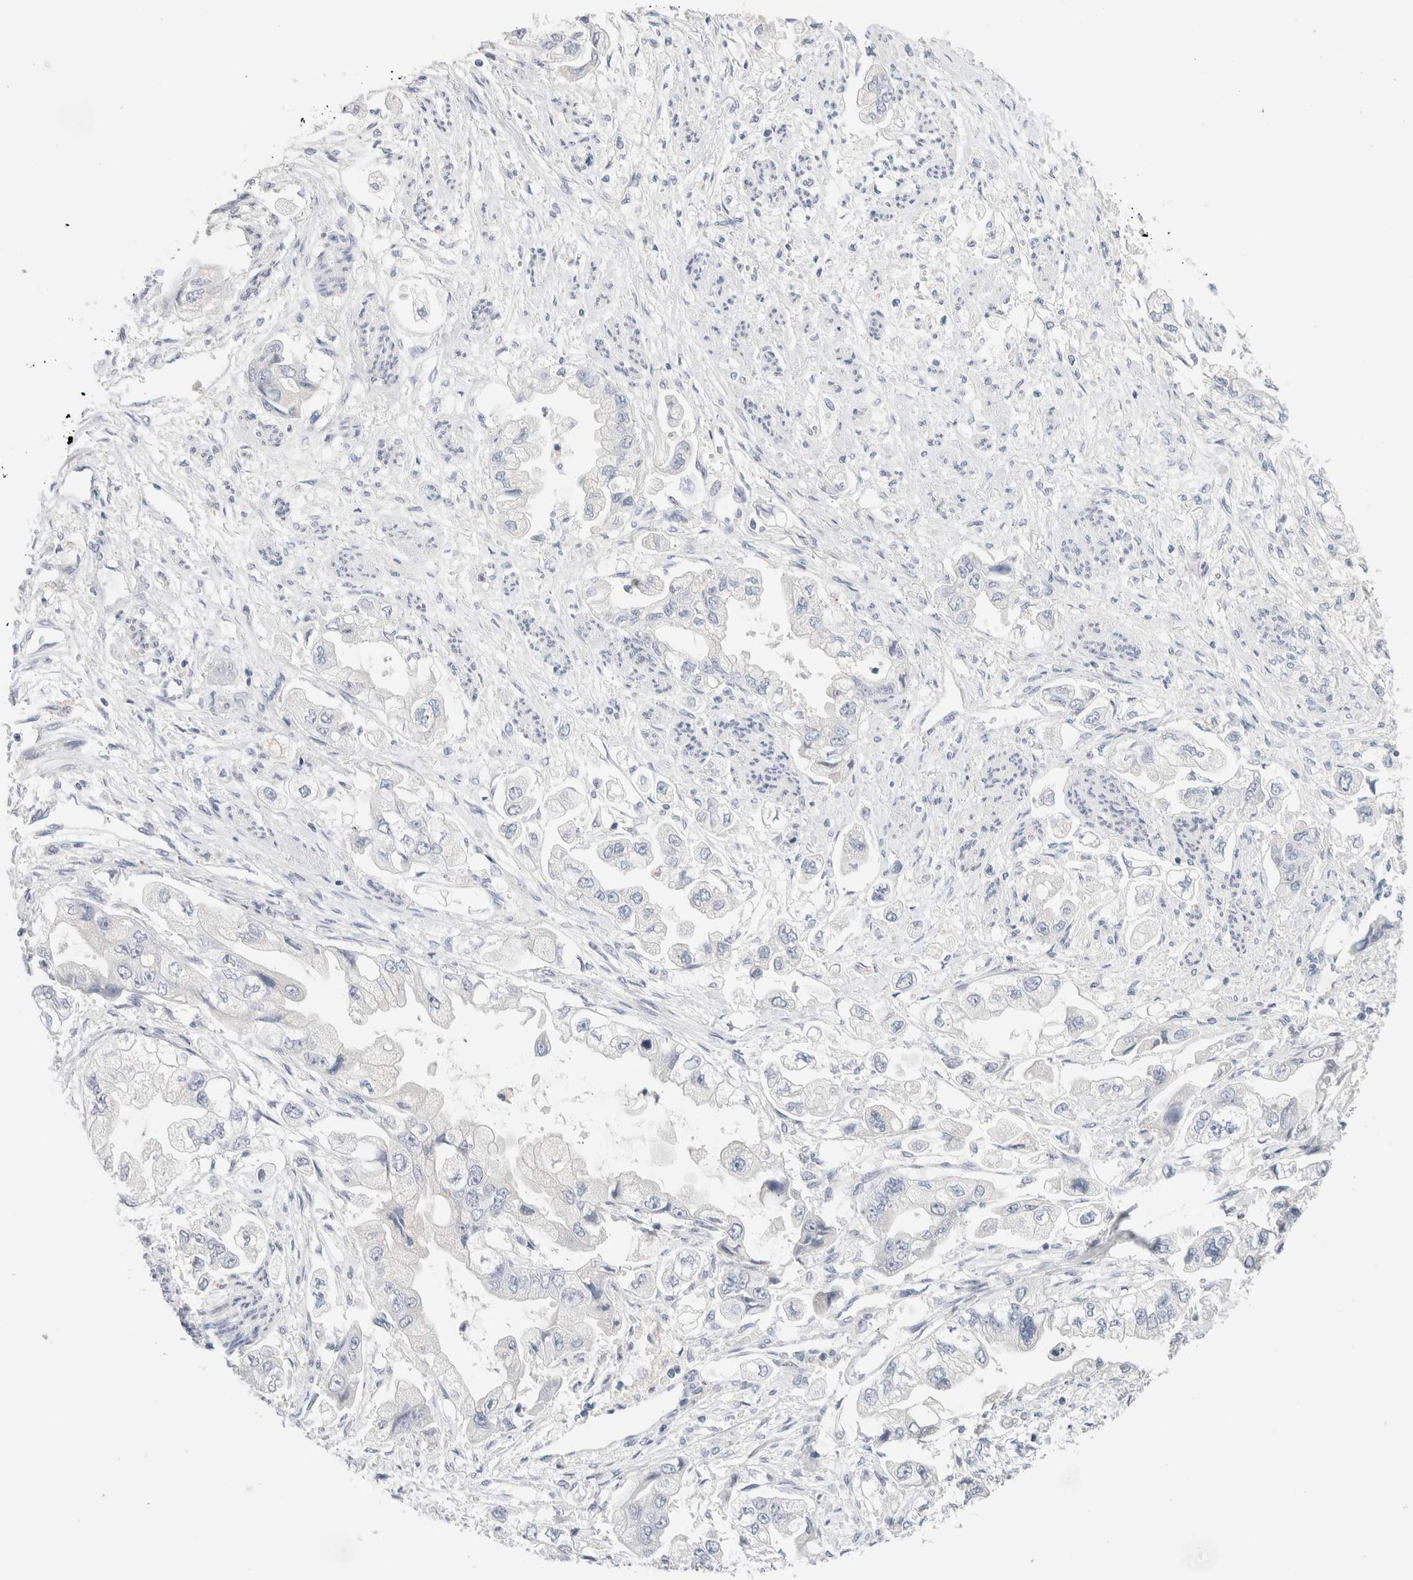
{"staining": {"intensity": "negative", "quantity": "none", "location": "none"}, "tissue": "stomach cancer", "cell_type": "Tumor cells", "image_type": "cancer", "snomed": [{"axis": "morphology", "description": "Adenocarcinoma, NOS"}, {"axis": "topography", "description": "Stomach"}], "caption": "Immunohistochemistry of human stomach cancer (adenocarcinoma) shows no expression in tumor cells. Nuclei are stained in blue.", "gene": "ADAM30", "patient": {"sex": "male", "age": 62}}